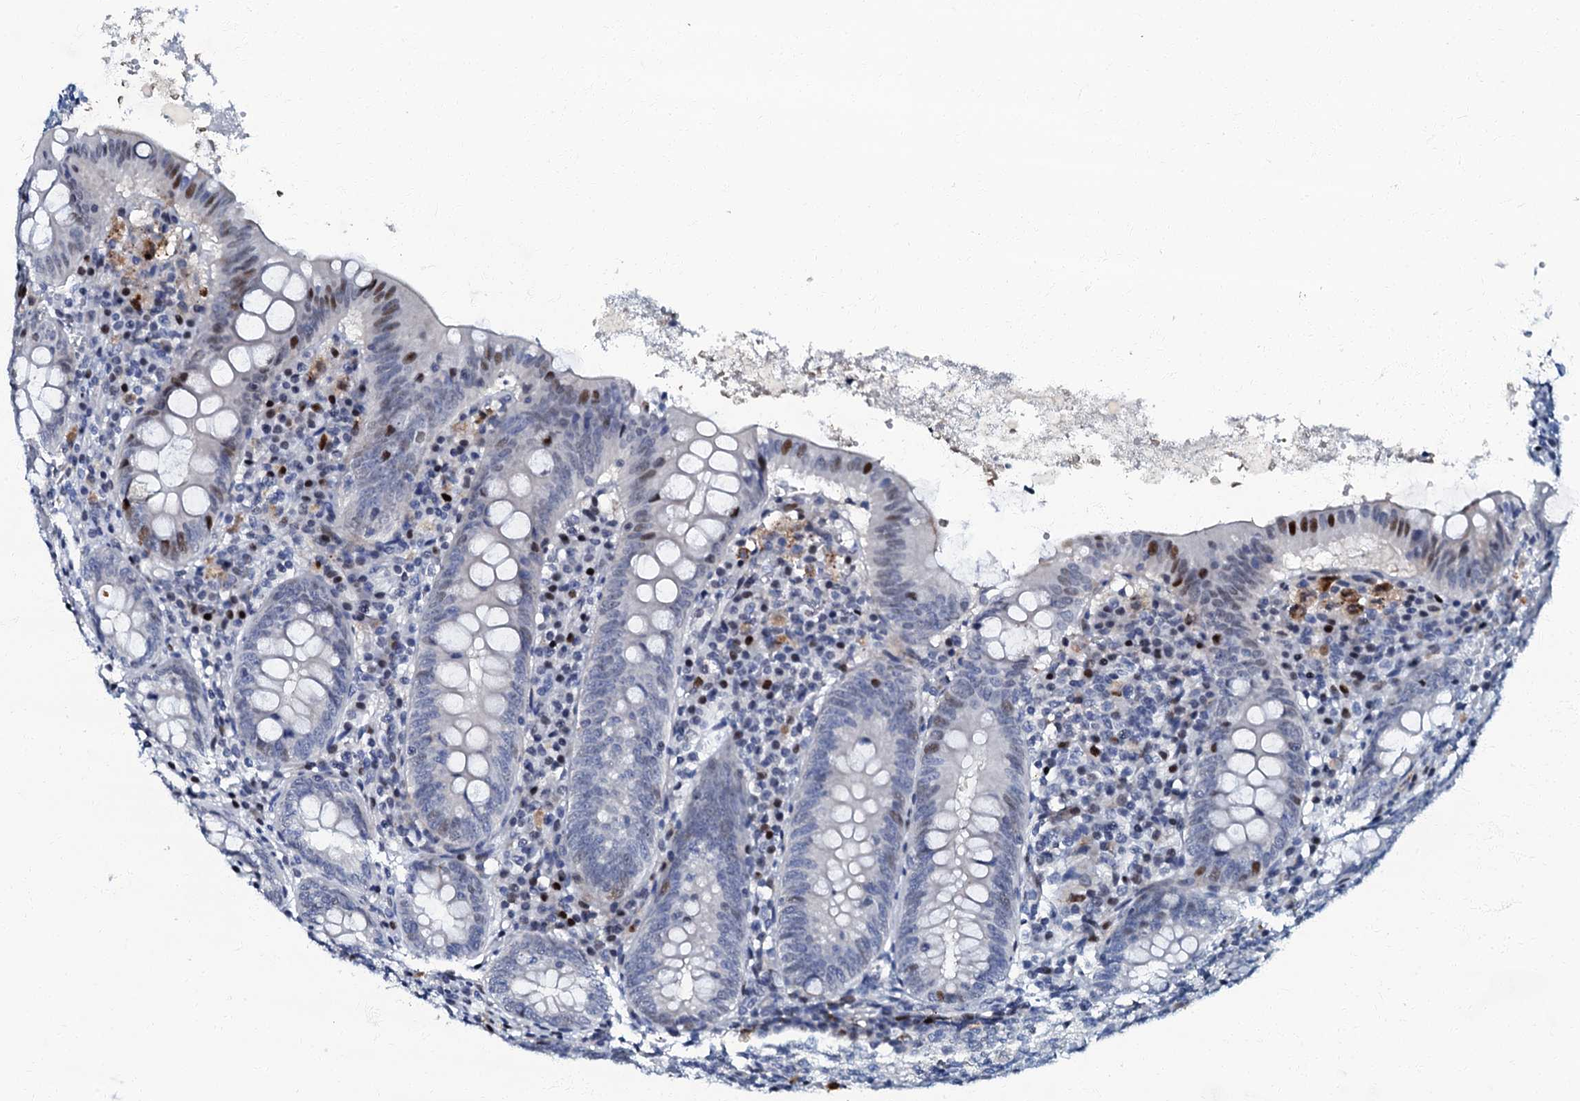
{"staining": {"intensity": "strong", "quantity": "<25%", "location": "nuclear"}, "tissue": "appendix", "cell_type": "Glandular cells", "image_type": "normal", "snomed": [{"axis": "morphology", "description": "Normal tissue, NOS"}, {"axis": "topography", "description": "Appendix"}], "caption": "This image reveals immunohistochemistry staining of unremarkable appendix, with medium strong nuclear expression in about <25% of glandular cells.", "gene": "MFSD5", "patient": {"sex": "female", "age": 54}}